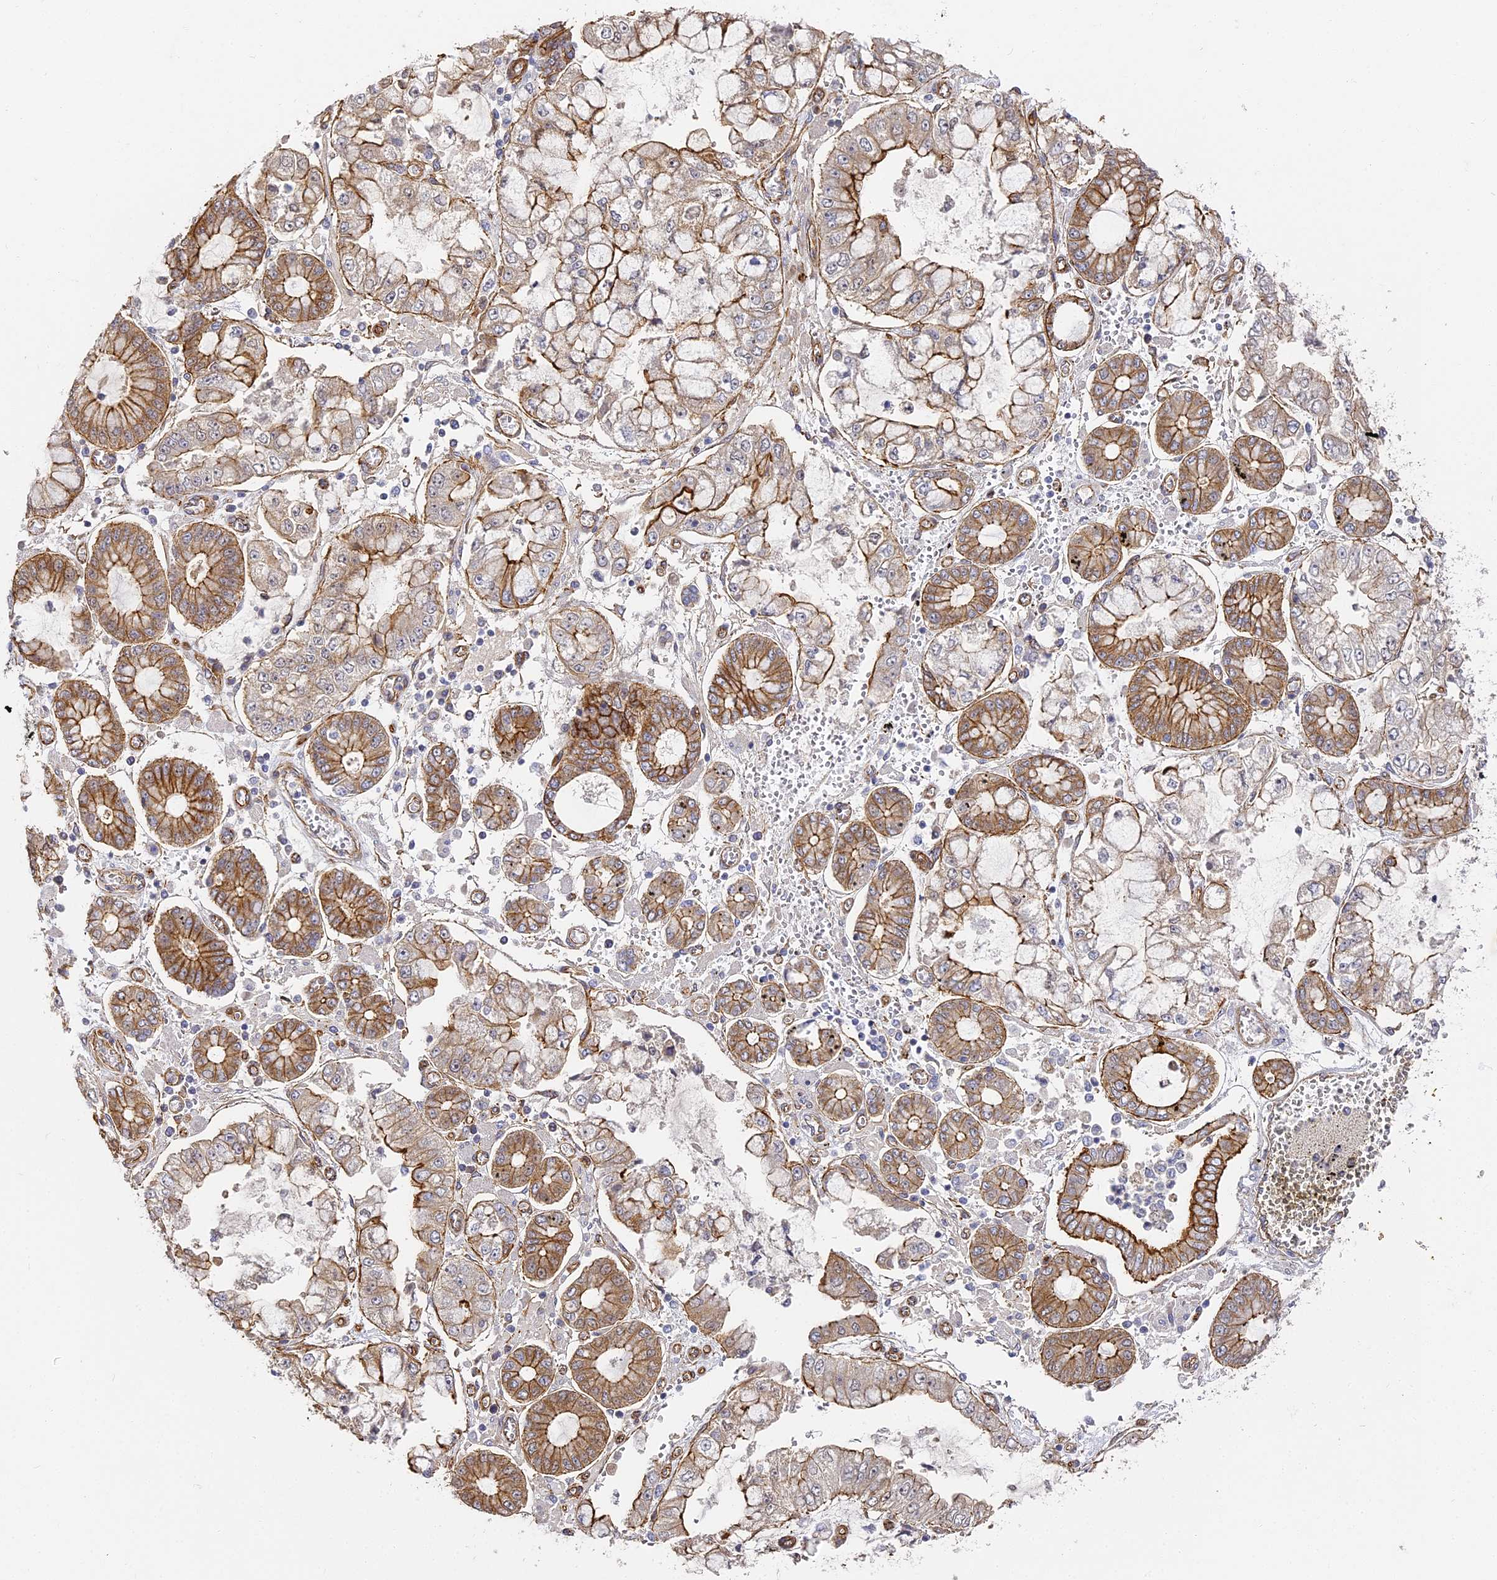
{"staining": {"intensity": "moderate", "quantity": "<25%", "location": "cytoplasmic/membranous"}, "tissue": "stomach cancer", "cell_type": "Tumor cells", "image_type": "cancer", "snomed": [{"axis": "morphology", "description": "Adenocarcinoma, NOS"}, {"axis": "topography", "description": "Stomach"}], "caption": "A brown stain shows moderate cytoplasmic/membranous positivity of a protein in human stomach cancer (adenocarcinoma) tumor cells.", "gene": "CCDC30", "patient": {"sex": "male", "age": 76}}